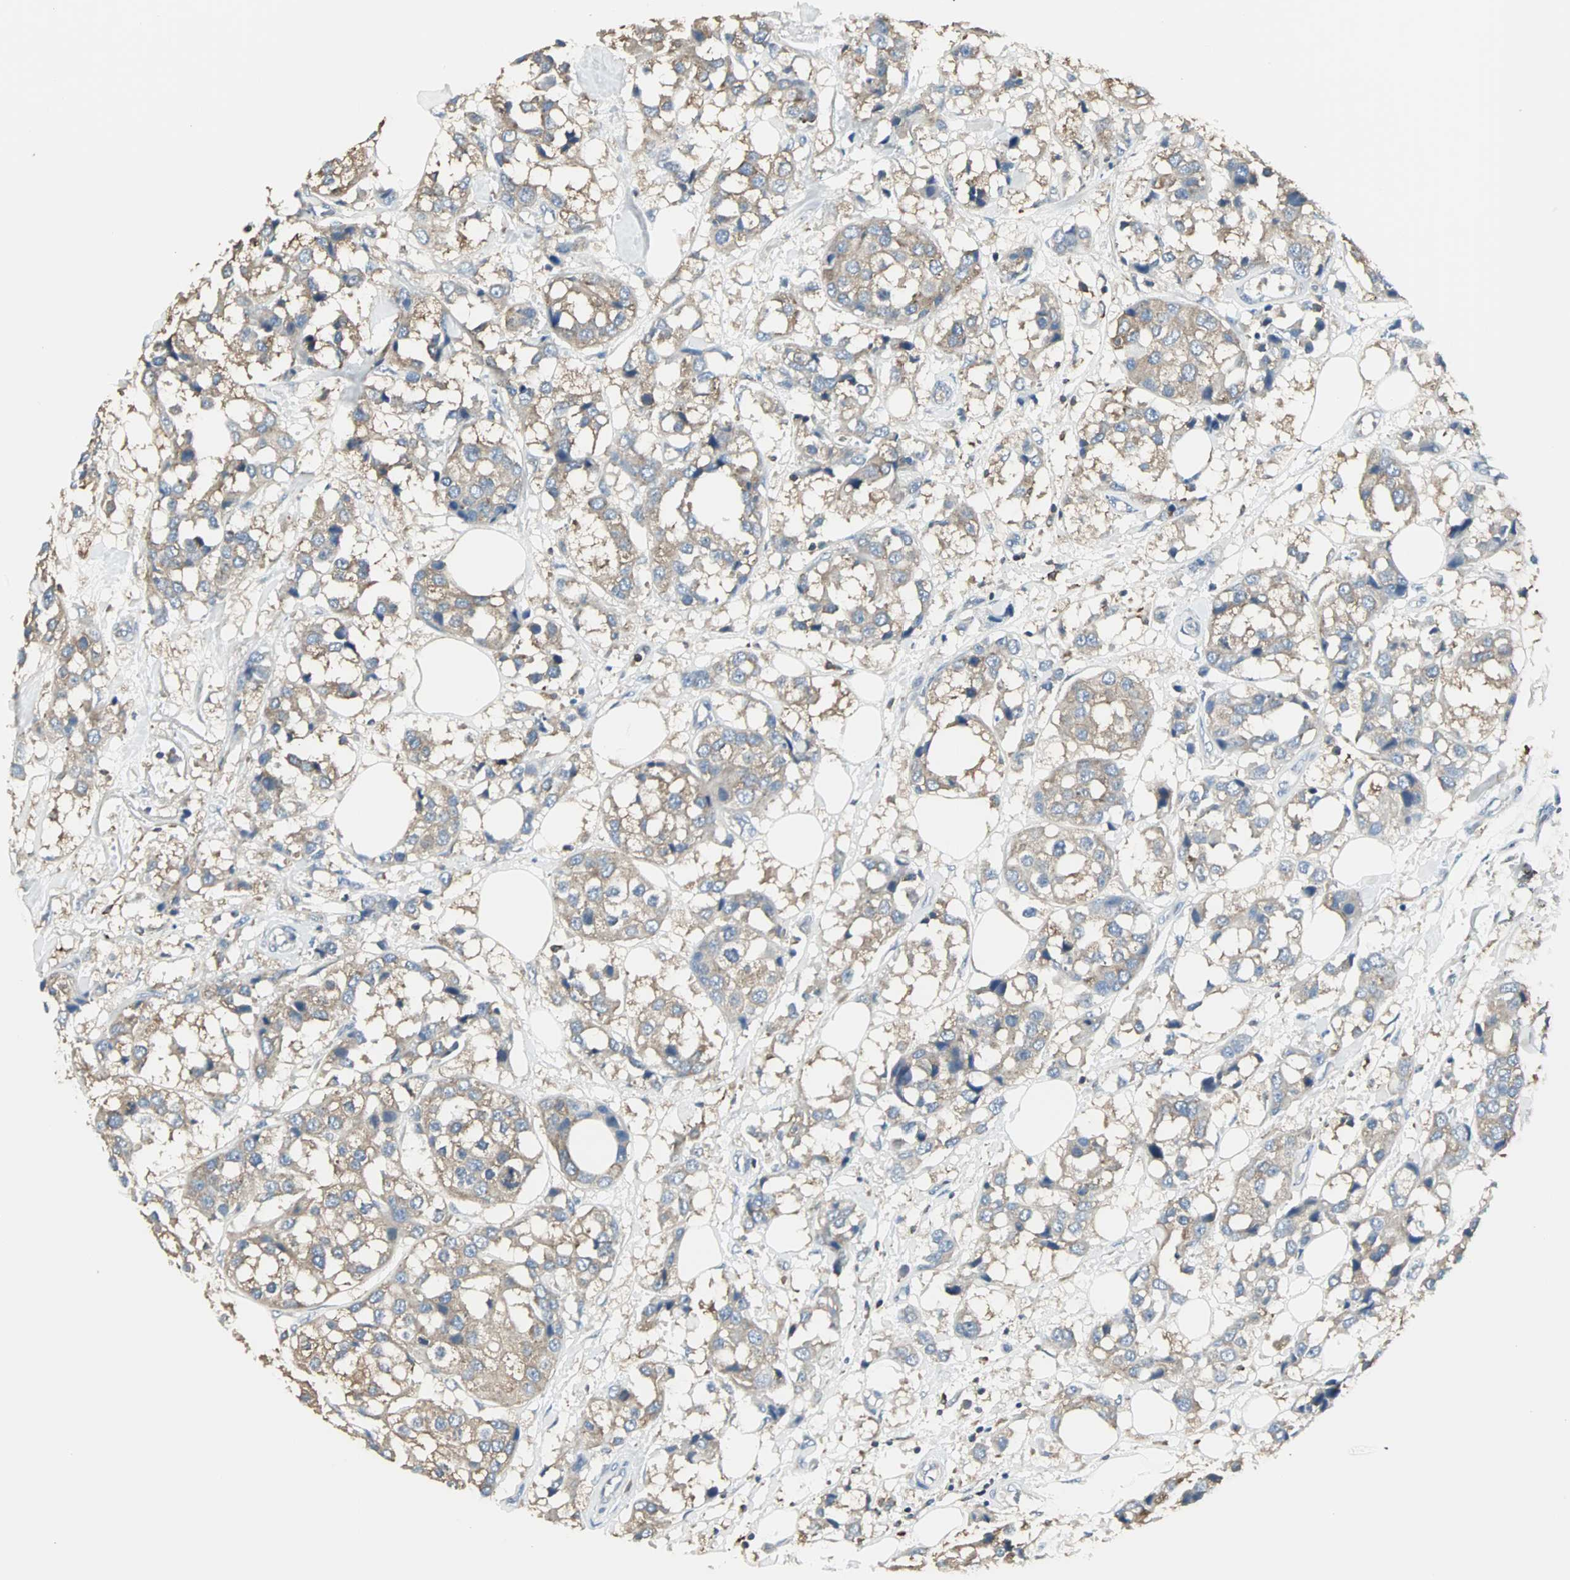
{"staining": {"intensity": "moderate", "quantity": ">75%", "location": "cytoplasmic/membranous"}, "tissue": "breast cancer", "cell_type": "Tumor cells", "image_type": "cancer", "snomed": [{"axis": "morphology", "description": "Duct carcinoma"}, {"axis": "topography", "description": "Breast"}], "caption": "This micrograph demonstrates breast cancer (infiltrating ductal carcinoma) stained with immunohistochemistry to label a protein in brown. The cytoplasmic/membranous of tumor cells show moderate positivity for the protein. Nuclei are counter-stained blue.", "gene": "LRRFIP1", "patient": {"sex": "female", "age": 80}}